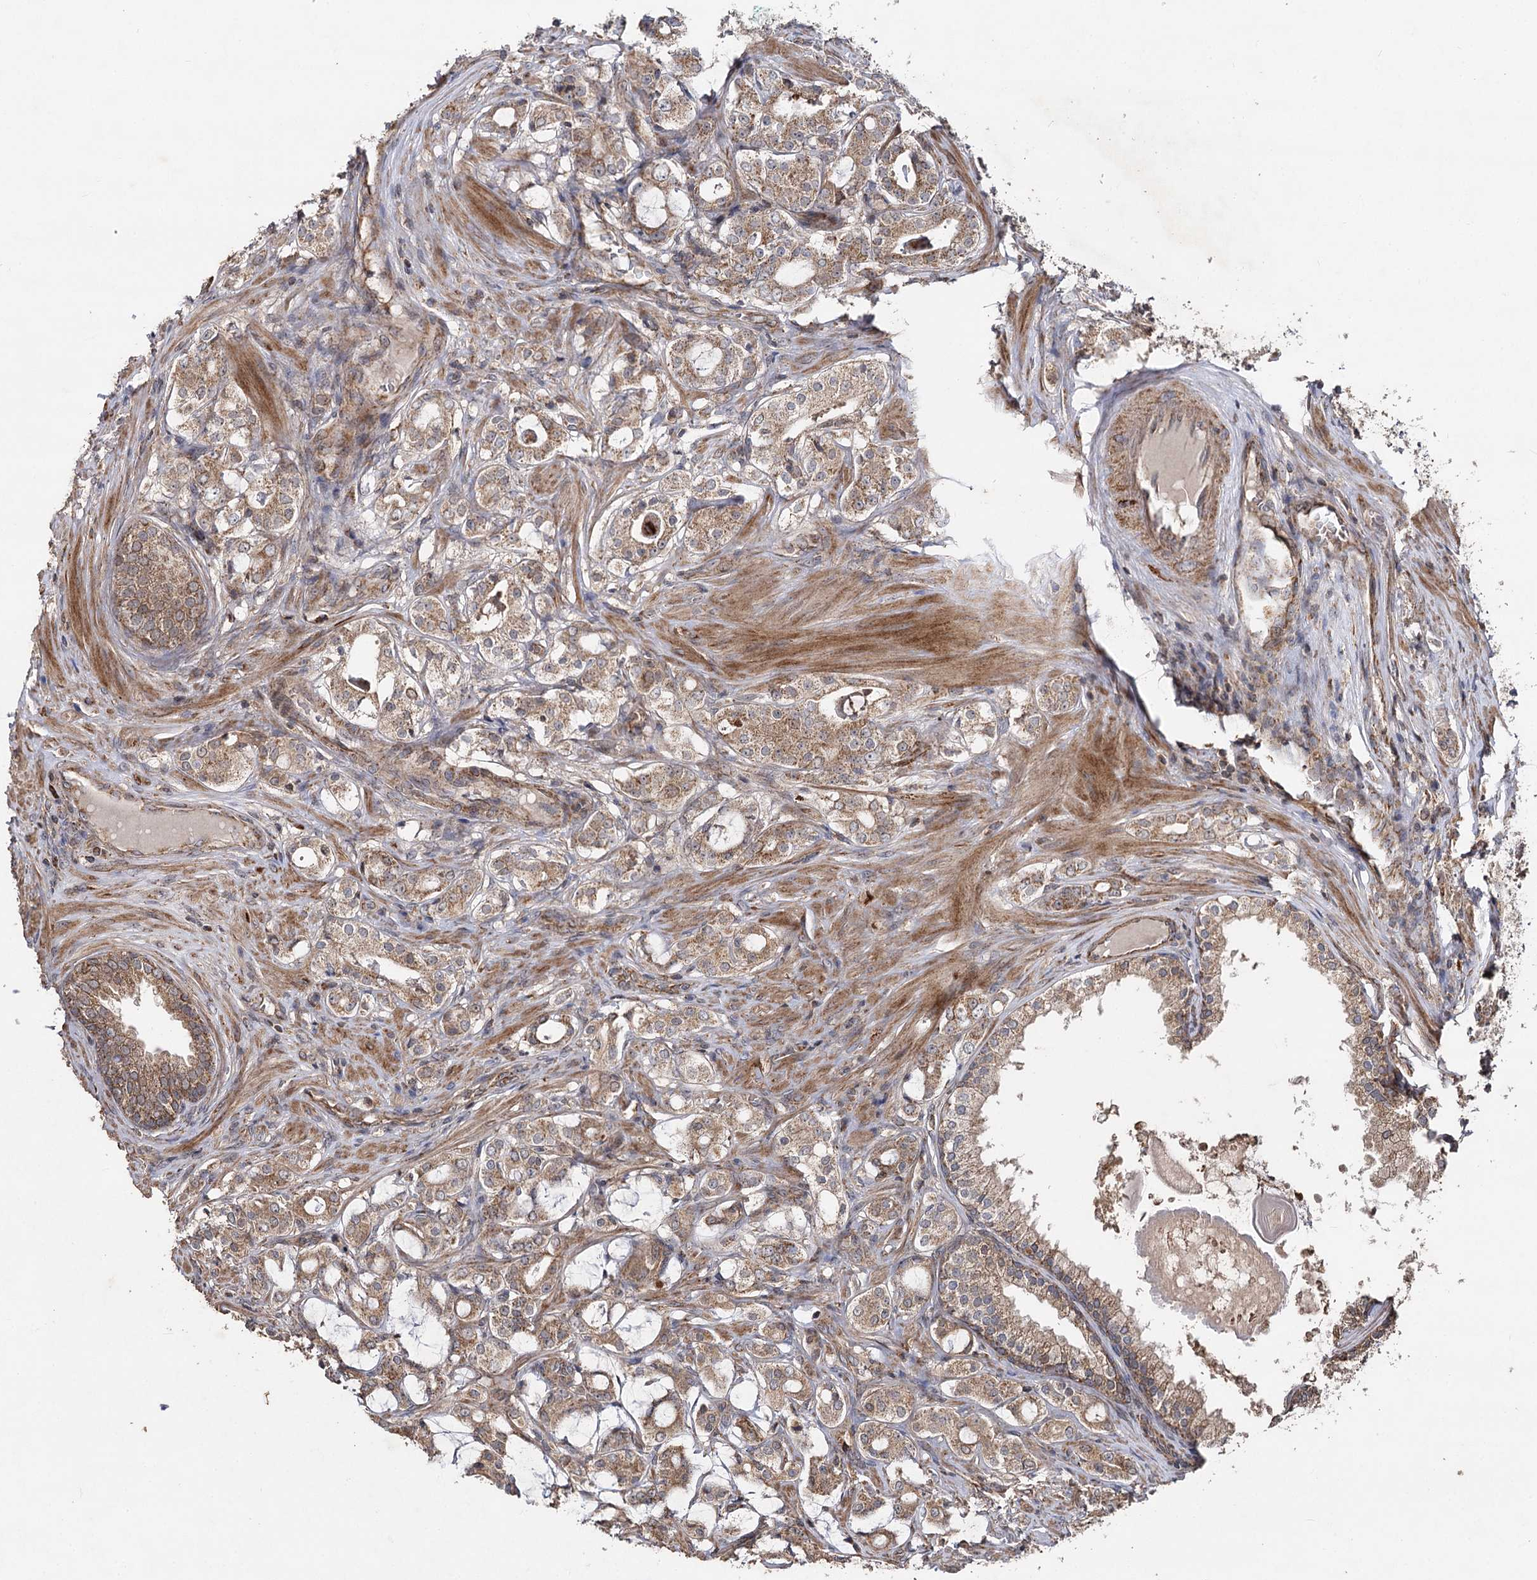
{"staining": {"intensity": "moderate", "quantity": ">75%", "location": "cytoplasmic/membranous"}, "tissue": "prostate cancer", "cell_type": "Tumor cells", "image_type": "cancer", "snomed": [{"axis": "morphology", "description": "Adenocarcinoma, High grade"}, {"axis": "topography", "description": "Prostate"}], "caption": "This is an image of immunohistochemistry (IHC) staining of high-grade adenocarcinoma (prostate), which shows moderate expression in the cytoplasmic/membranous of tumor cells.", "gene": "MINDY3", "patient": {"sex": "male", "age": 63}}